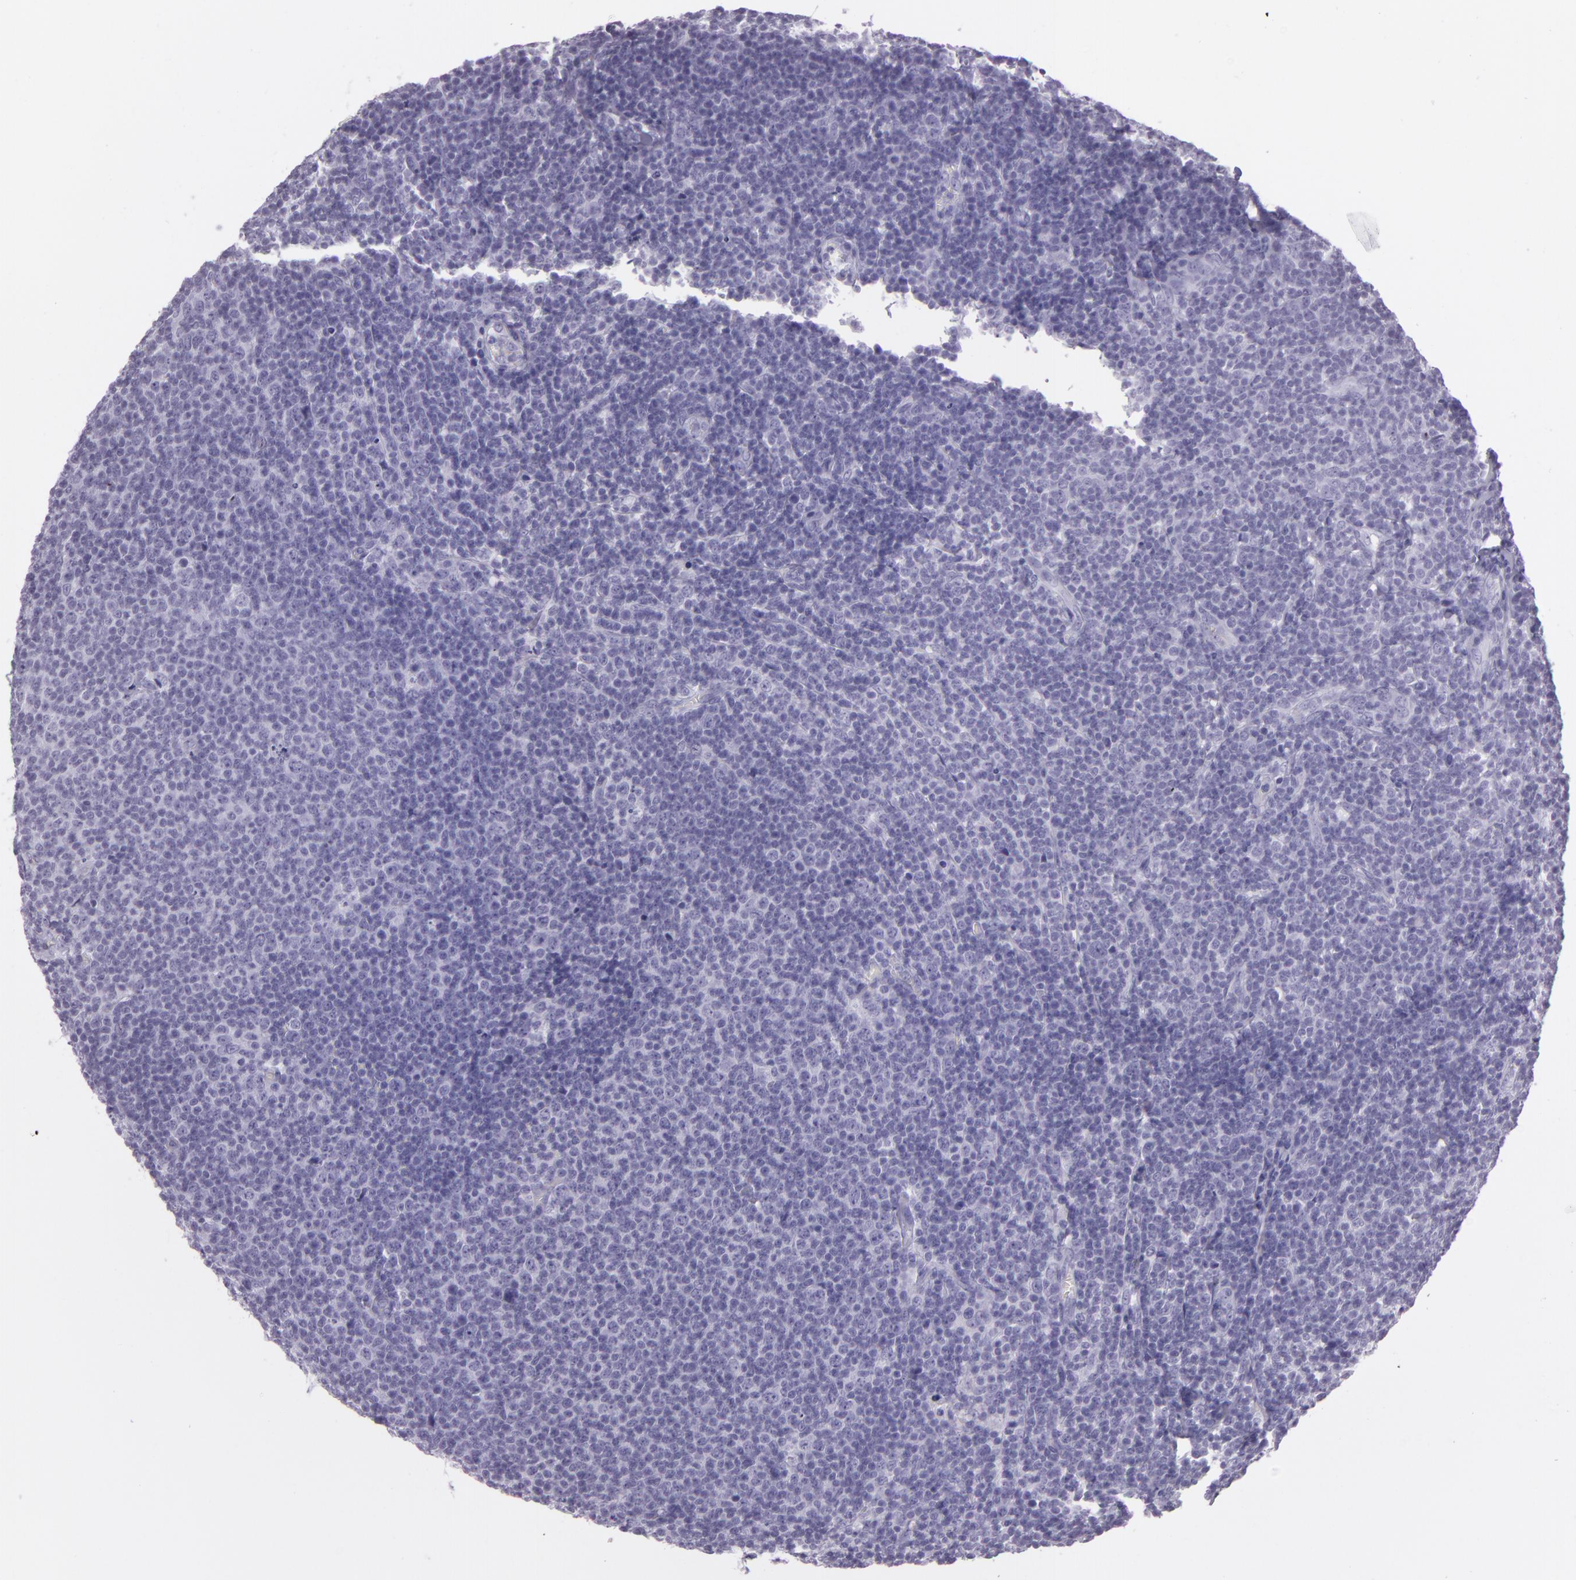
{"staining": {"intensity": "negative", "quantity": "none", "location": "none"}, "tissue": "lymphoma", "cell_type": "Tumor cells", "image_type": "cancer", "snomed": [{"axis": "morphology", "description": "Malignant lymphoma, non-Hodgkin's type, Low grade"}, {"axis": "topography", "description": "Lymph node"}], "caption": "The immunohistochemistry (IHC) micrograph has no significant expression in tumor cells of lymphoma tissue. Nuclei are stained in blue.", "gene": "MUC6", "patient": {"sex": "male", "age": 74}}